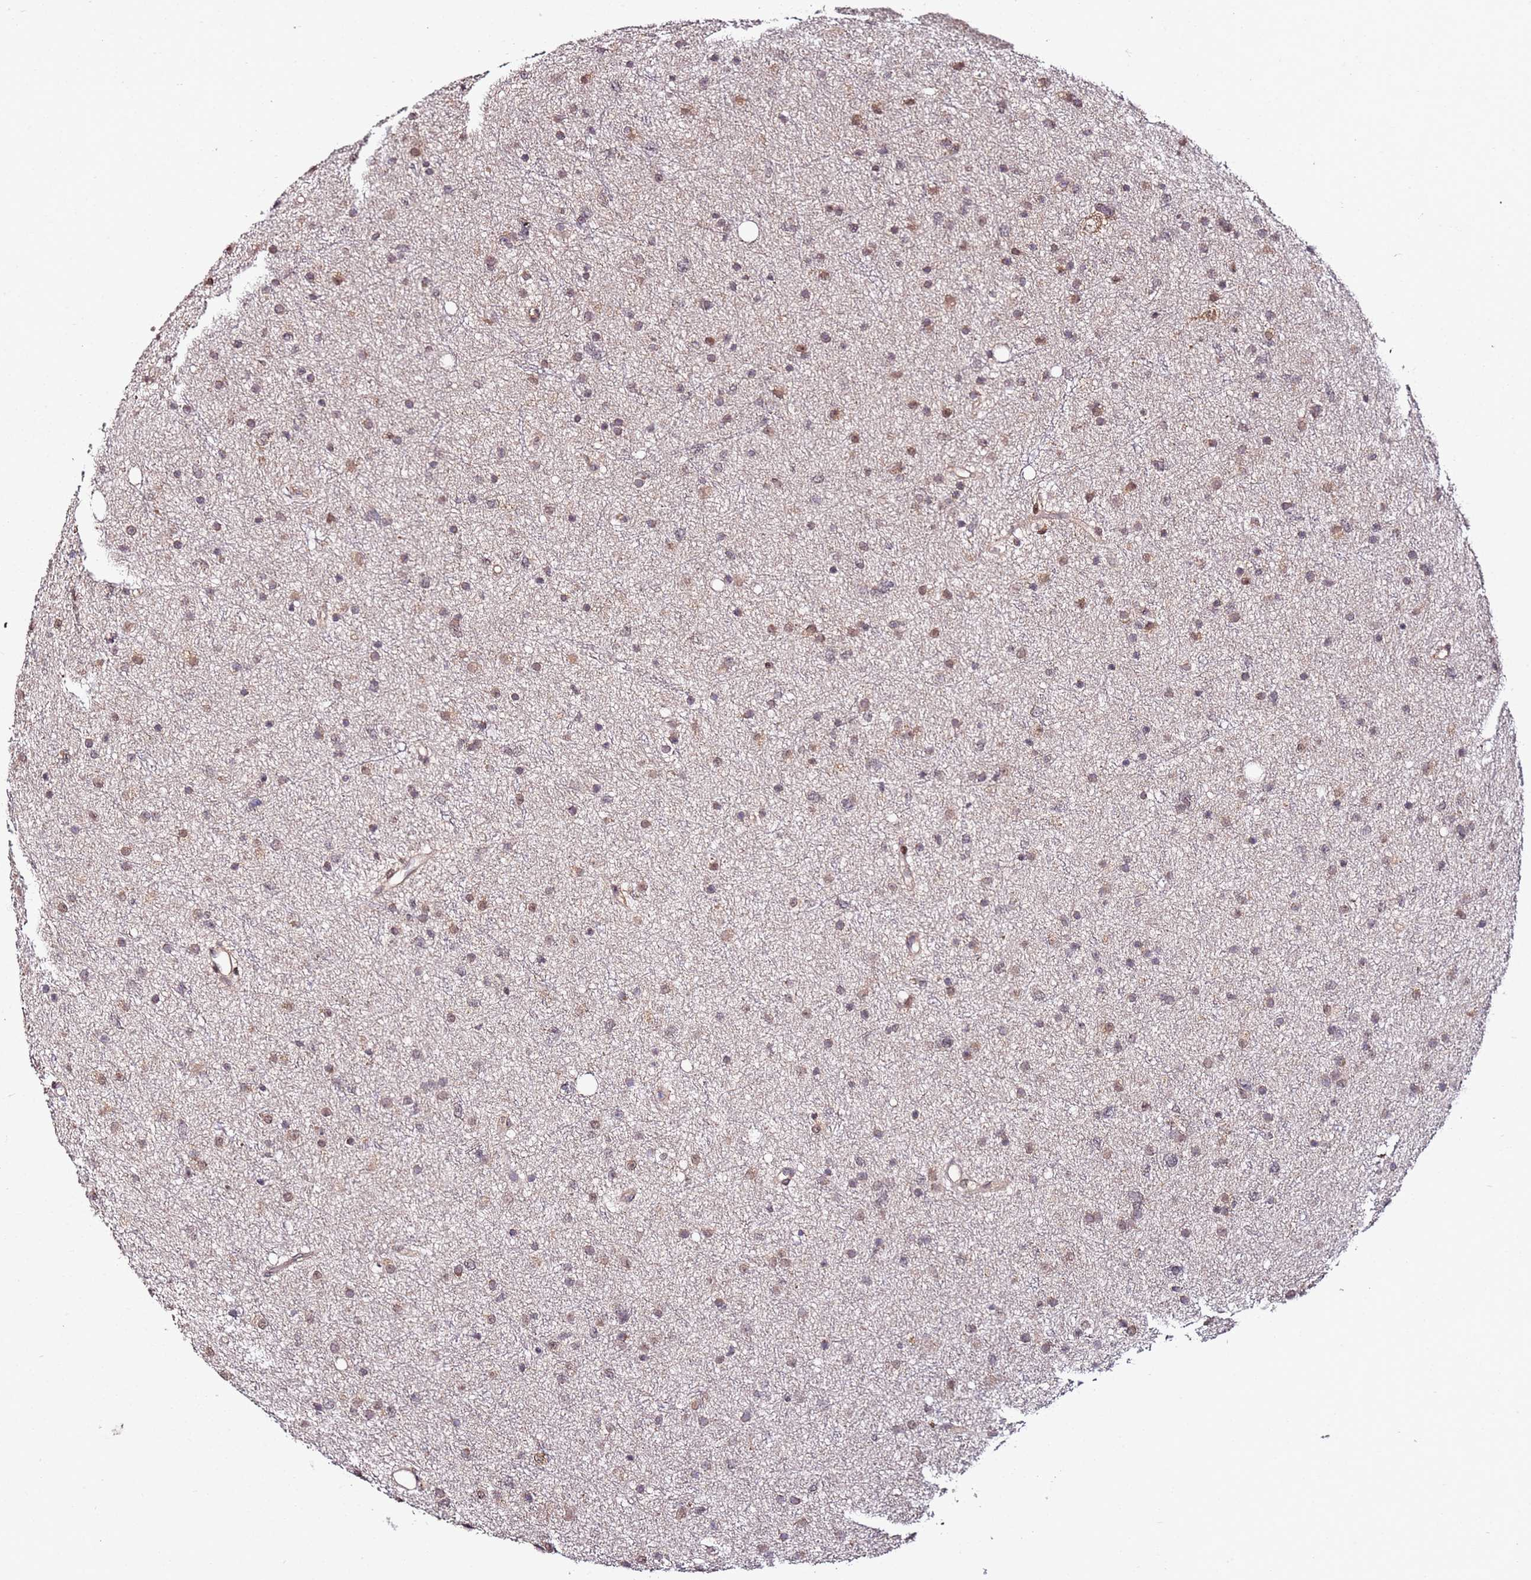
{"staining": {"intensity": "moderate", "quantity": "25%-75%", "location": "cytoplasmic/membranous"}, "tissue": "glioma", "cell_type": "Tumor cells", "image_type": "cancer", "snomed": [{"axis": "morphology", "description": "Glioma, malignant, Low grade"}, {"axis": "topography", "description": "Cerebral cortex"}], "caption": "Immunohistochemical staining of glioma reveals medium levels of moderate cytoplasmic/membranous protein expression in approximately 25%-75% of tumor cells. (DAB (3,3'-diaminobenzidine) IHC, brown staining for protein, blue staining for nuclei).", "gene": "TP53AIP1", "patient": {"sex": "female", "age": 39}}